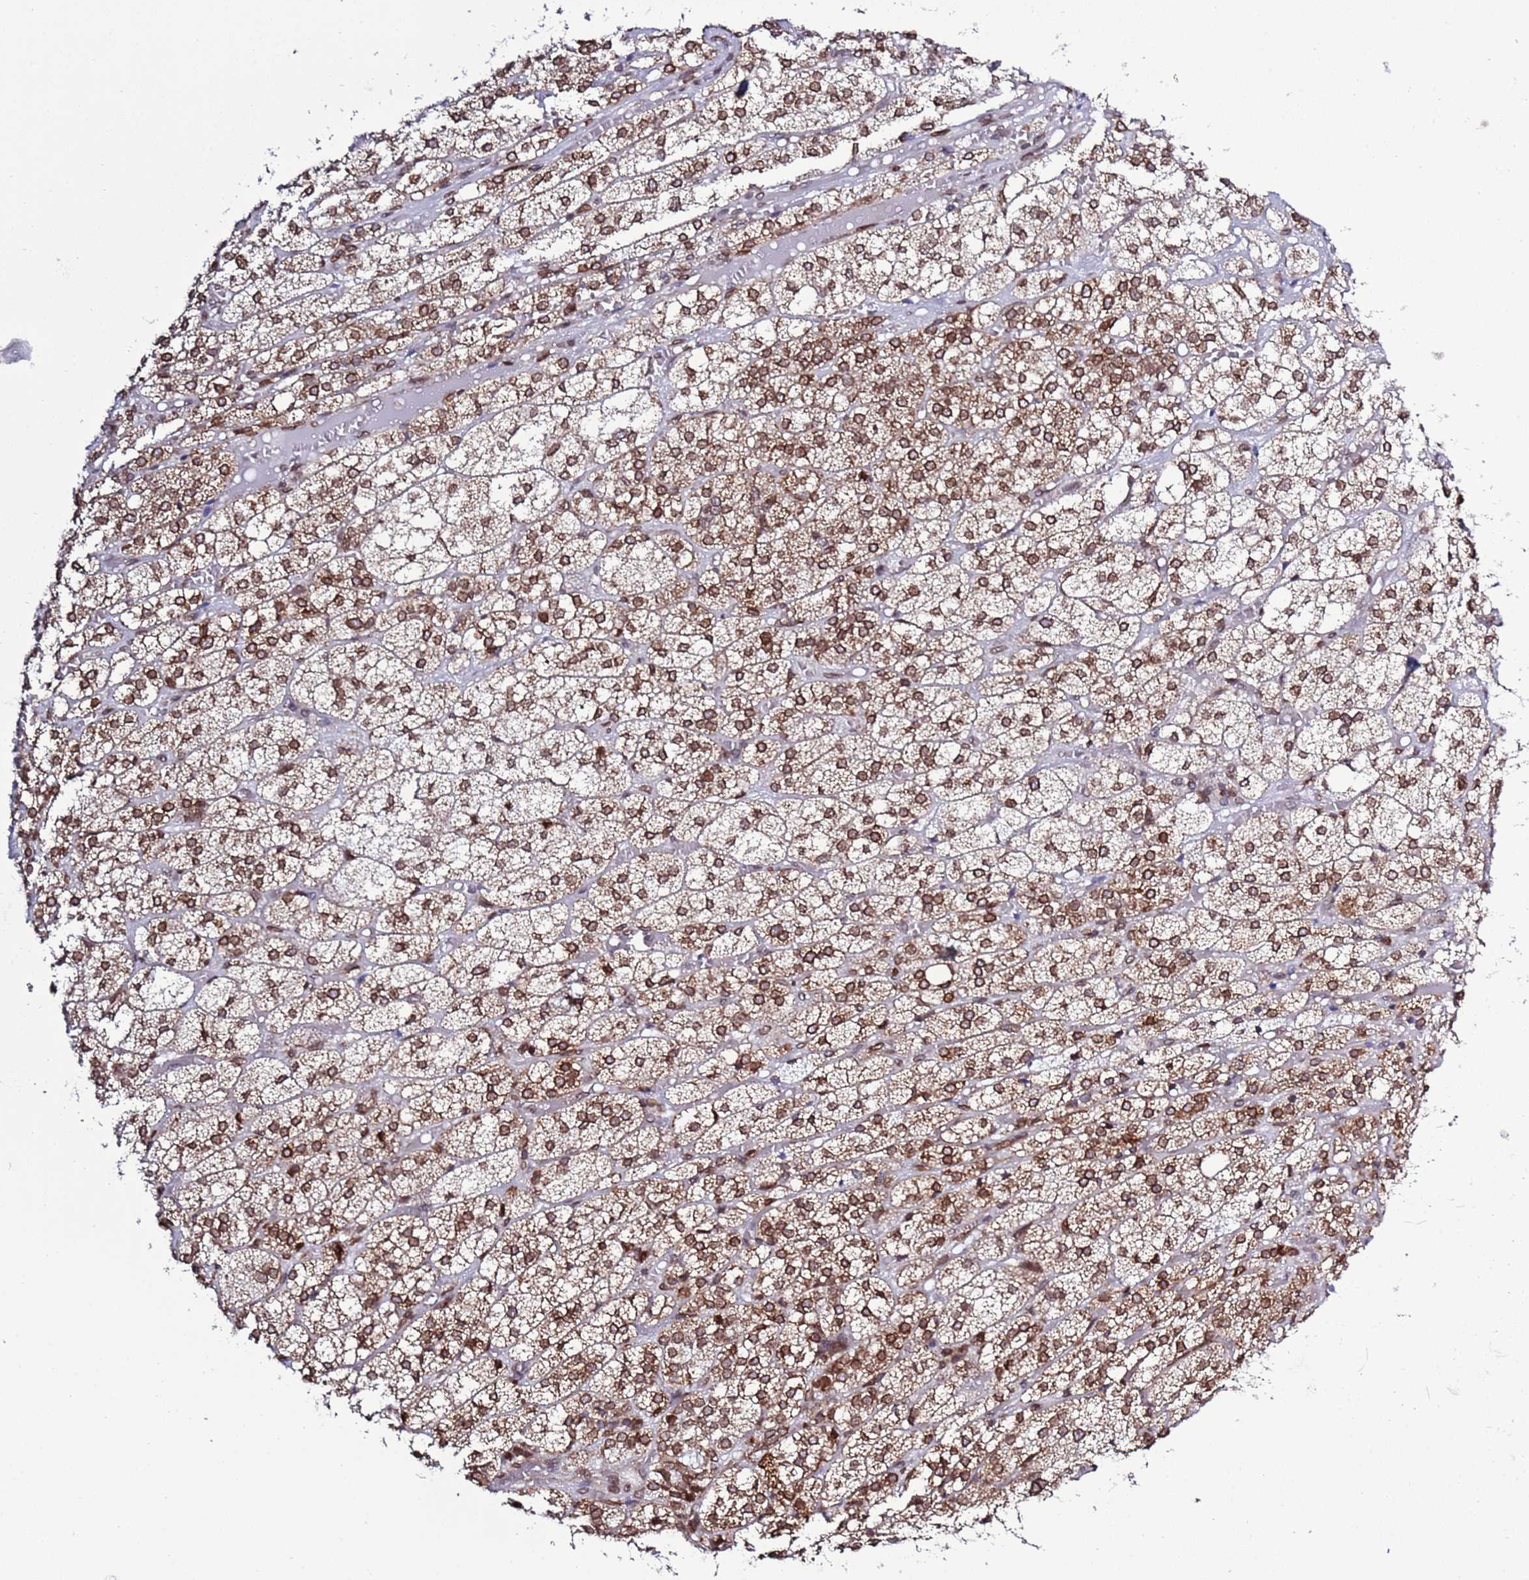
{"staining": {"intensity": "moderate", "quantity": ">75%", "location": "cytoplasmic/membranous,nuclear"}, "tissue": "adrenal gland", "cell_type": "Glandular cells", "image_type": "normal", "snomed": [{"axis": "morphology", "description": "Normal tissue, NOS"}, {"axis": "topography", "description": "Adrenal gland"}], "caption": "Immunohistochemical staining of unremarkable adrenal gland shows medium levels of moderate cytoplasmic/membranous,nuclear staining in about >75% of glandular cells.", "gene": "TOR1AIP1", "patient": {"sex": "female", "age": 61}}